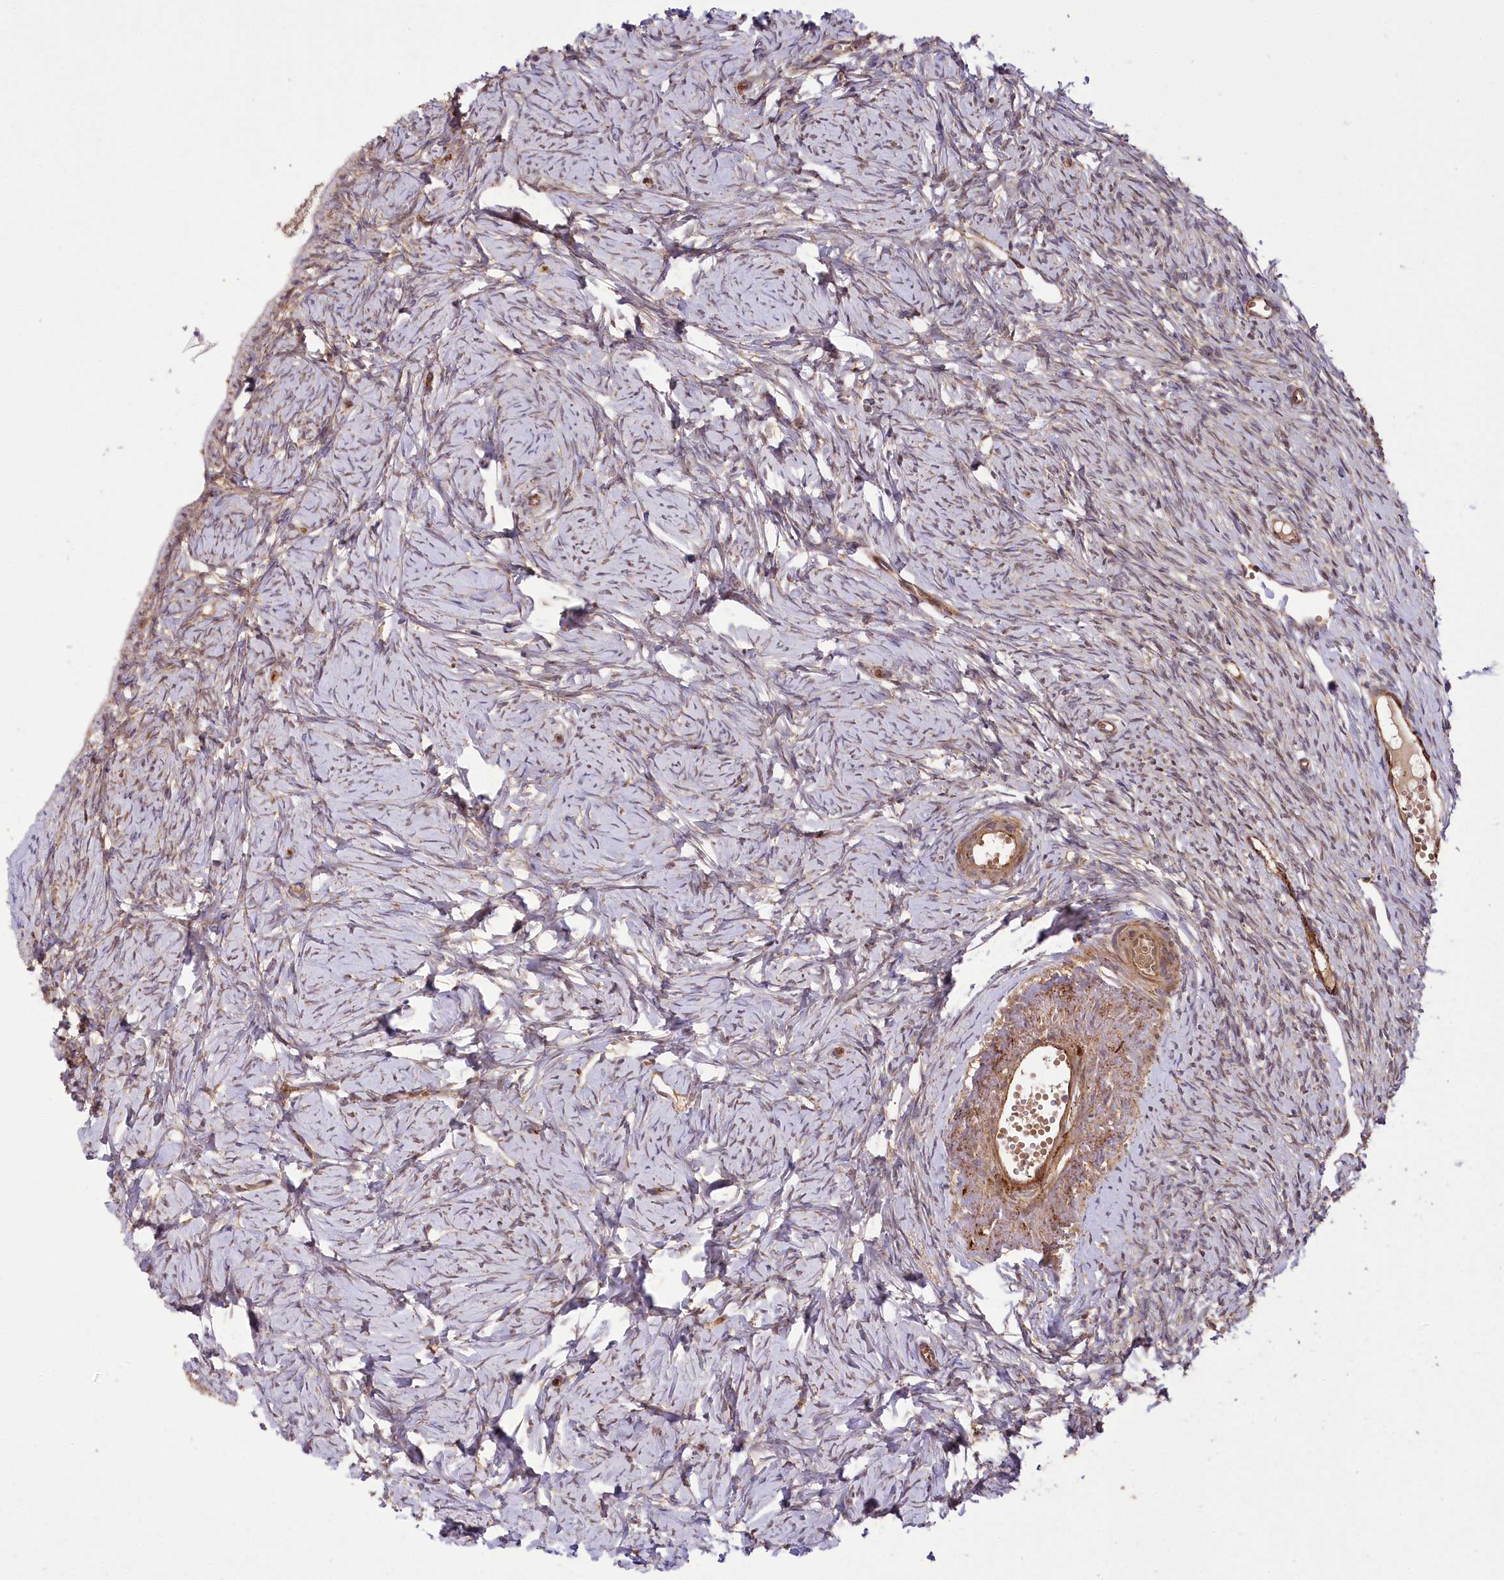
{"staining": {"intensity": "moderate", "quantity": "25%-75%", "location": "cytoplasmic/membranous,nuclear"}, "tissue": "ovary", "cell_type": "Ovarian stroma cells", "image_type": "normal", "snomed": [{"axis": "morphology", "description": "Normal tissue, NOS"}, {"axis": "topography", "description": "Ovary"}], "caption": "Immunohistochemical staining of benign human ovary demonstrates medium levels of moderate cytoplasmic/membranous,nuclear expression in approximately 25%-75% of ovarian stroma cells.", "gene": "CARD19", "patient": {"sex": "female", "age": 51}}